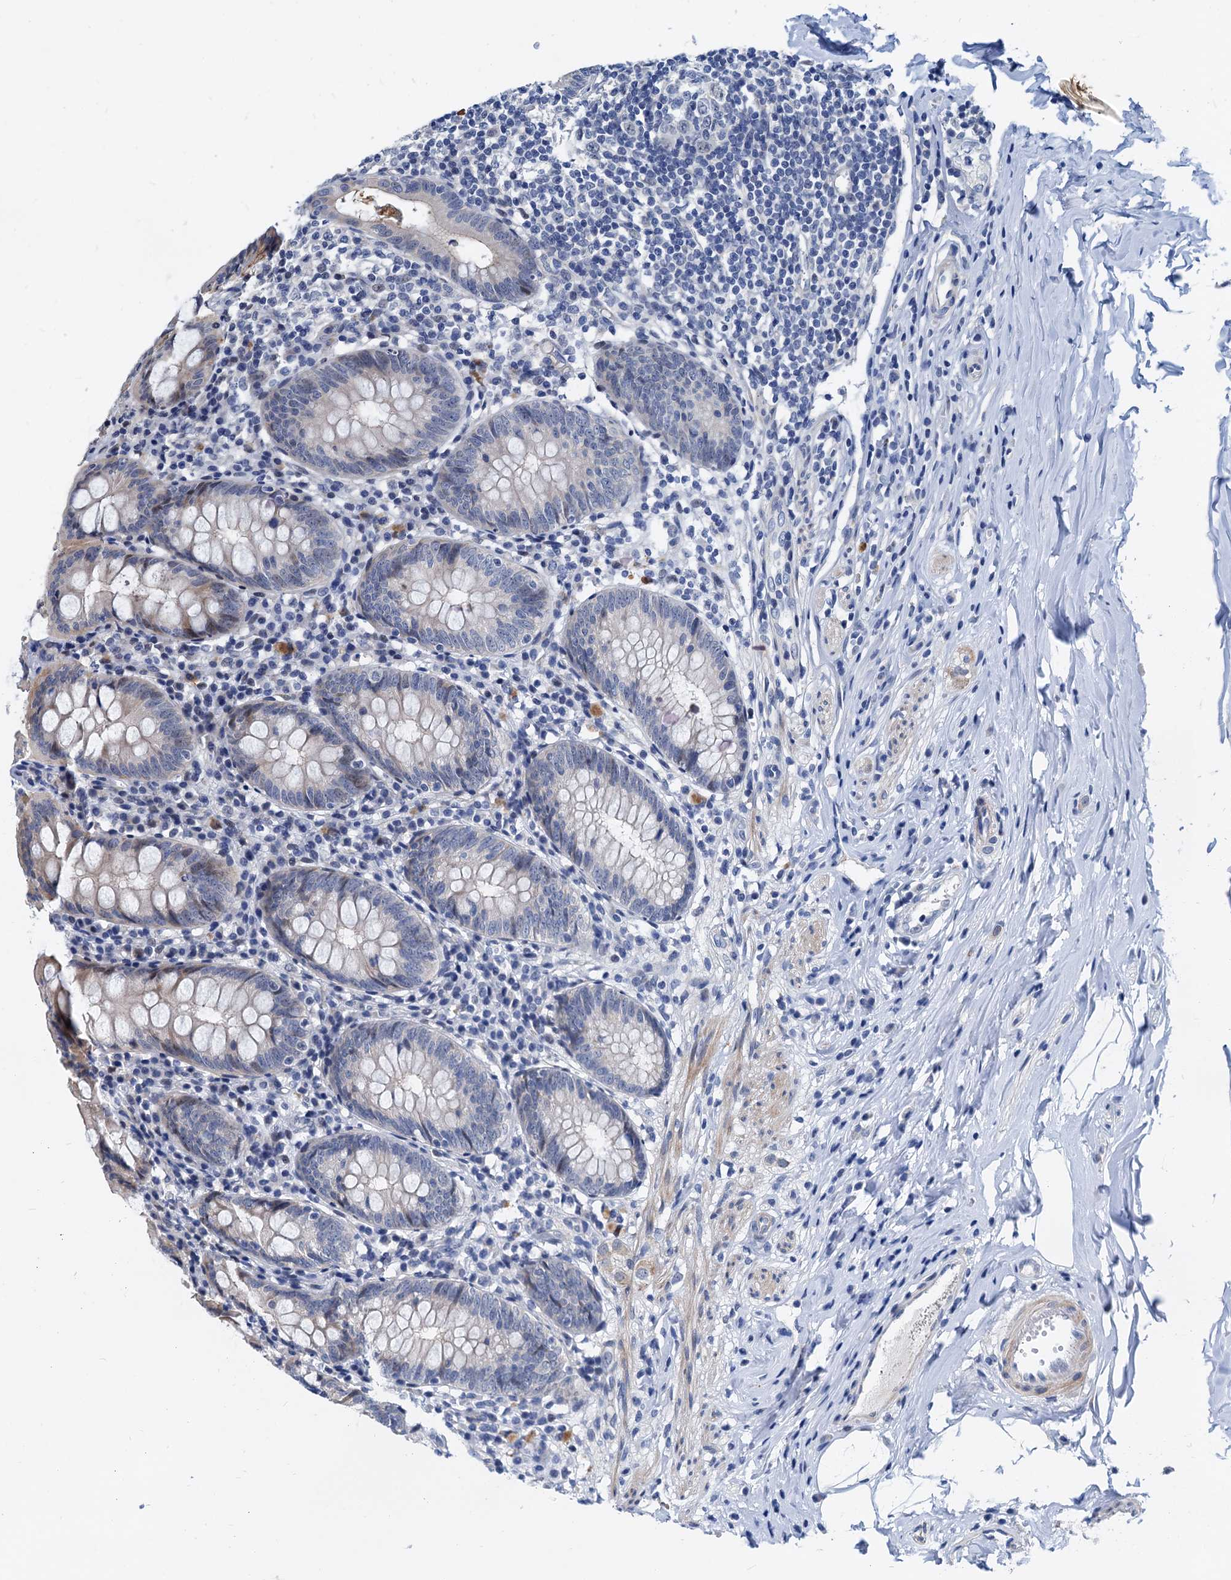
{"staining": {"intensity": "negative", "quantity": "none", "location": "none"}, "tissue": "appendix", "cell_type": "Glandular cells", "image_type": "normal", "snomed": [{"axis": "morphology", "description": "Normal tissue, NOS"}, {"axis": "topography", "description": "Appendix"}], "caption": "High power microscopy histopathology image of an immunohistochemistry (IHC) histopathology image of unremarkable appendix, revealing no significant positivity in glandular cells. (Stains: DAB (3,3'-diaminobenzidine) immunohistochemistry (IHC) with hematoxylin counter stain, Microscopy: brightfield microscopy at high magnification).", "gene": "HSF2", "patient": {"sex": "female", "age": 54}}